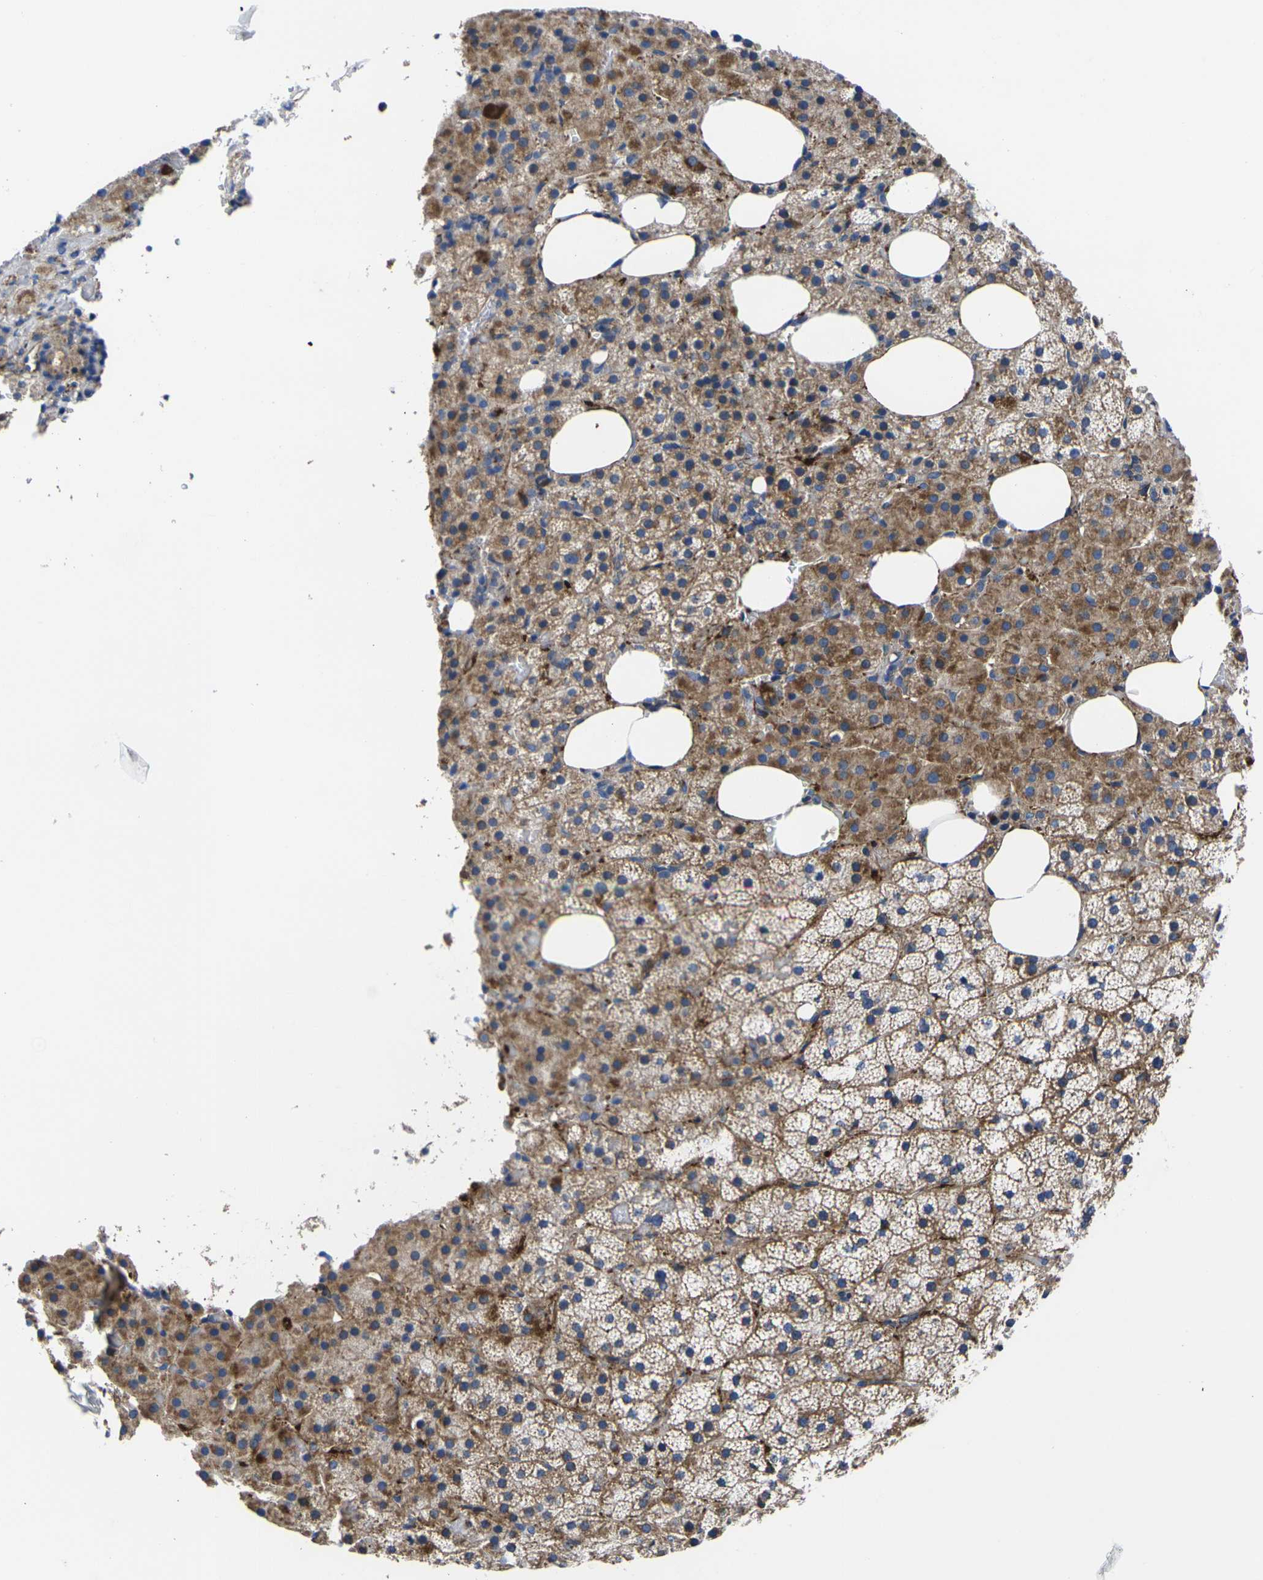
{"staining": {"intensity": "moderate", "quantity": ">75%", "location": "cytoplasmic/membranous"}, "tissue": "adrenal gland", "cell_type": "Glandular cells", "image_type": "normal", "snomed": [{"axis": "morphology", "description": "Normal tissue, NOS"}, {"axis": "topography", "description": "Adrenal gland"}], "caption": "A medium amount of moderate cytoplasmic/membranous staining is present in approximately >75% of glandular cells in normal adrenal gland. The protein of interest is stained brown, and the nuclei are stained in blue (DAB IHC with brightfield microscopy, high magnification).", "gene": "GPR4", "patient": {"sex": "female", "age": 59}}